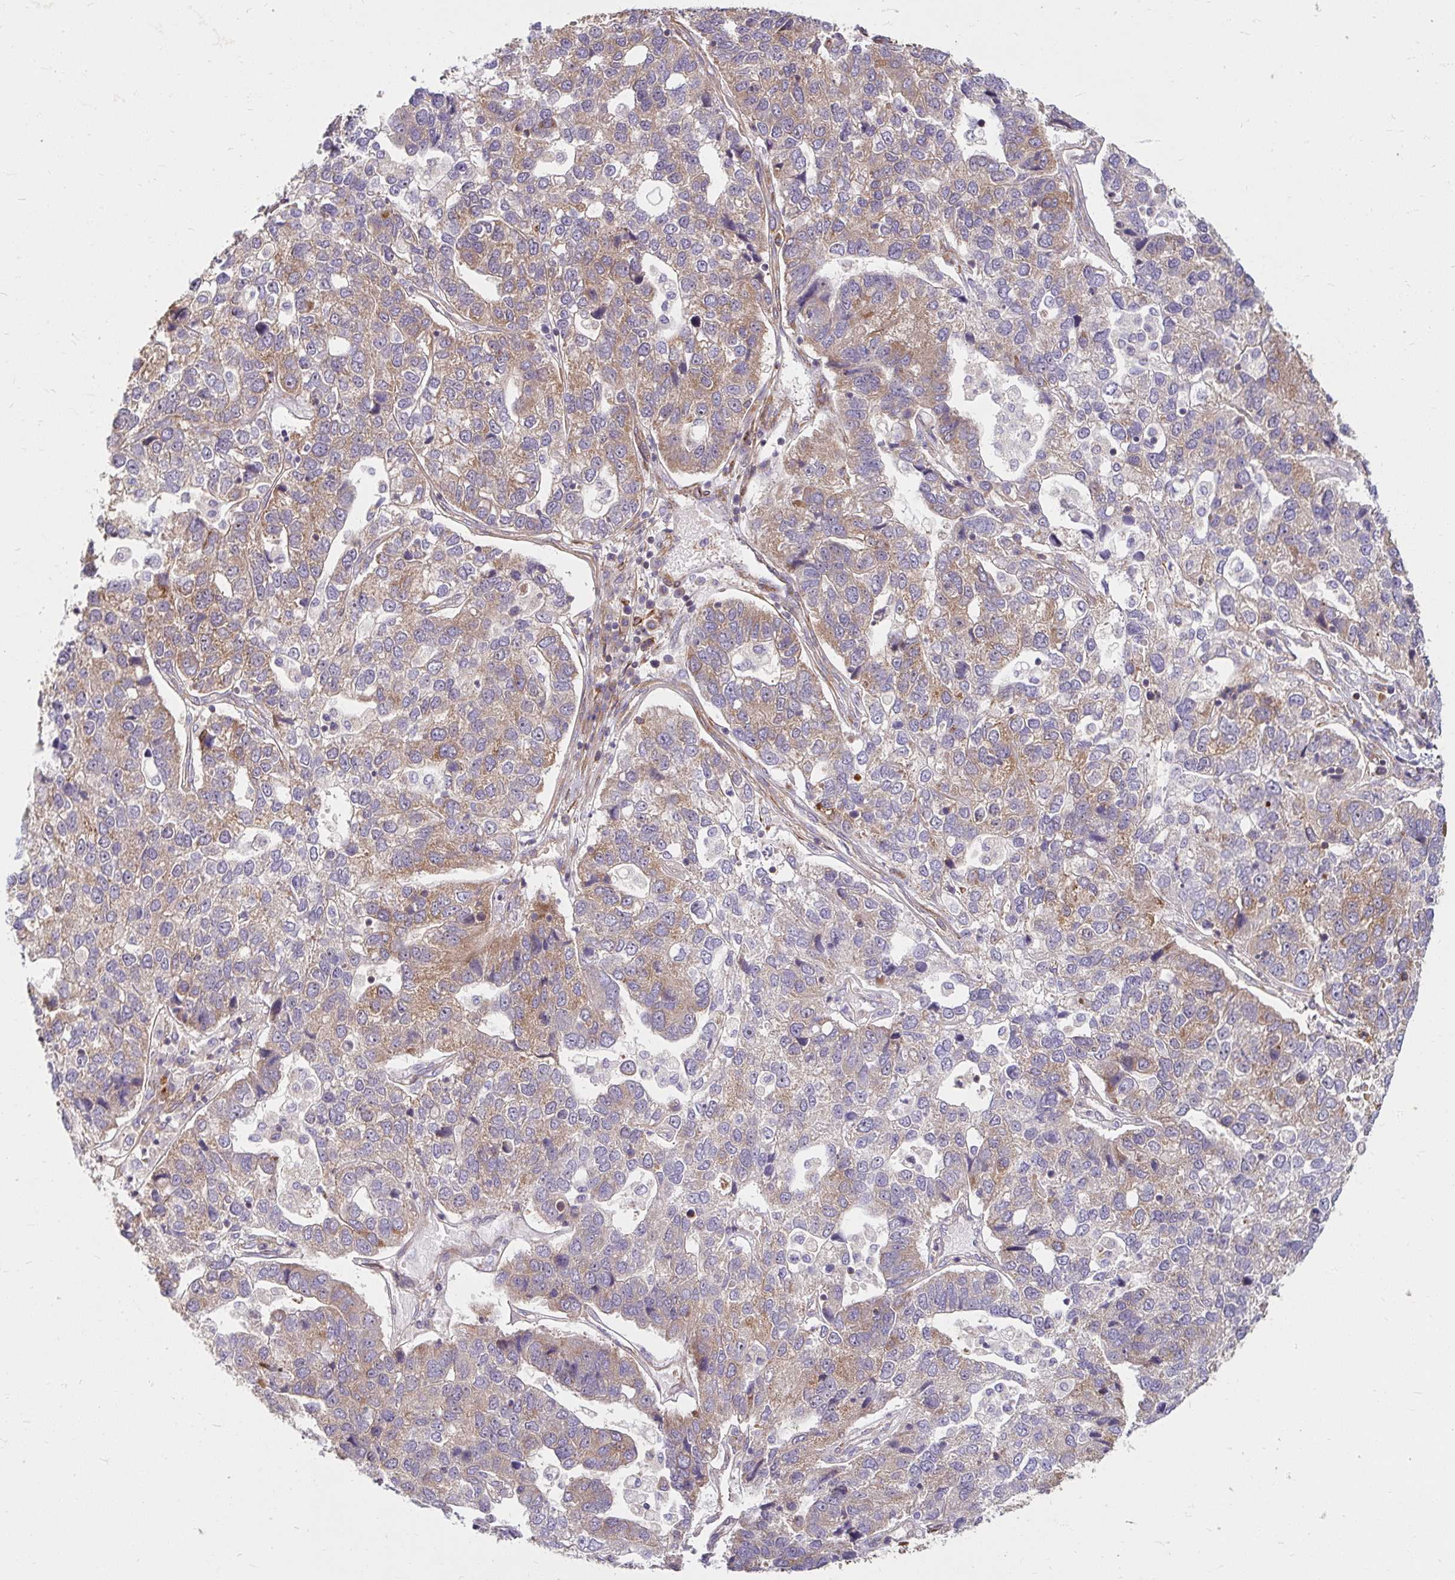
{"staining": {"intensity": "moderate", "quantity": "25%-75%", "location": "cytoplasmic/membranous"}, "tissue": "pancreatic cancer", "cell_type": "Tumor cells", "image_type": "cancer", "snomed": [{"axis": "morphology", "description": "Adenocarcinoma, NOS"}, {"axis": "topography", "description": "Pancreas"}], "caption": "Human pancreatic adenocarcinoma stained with a brown dye reveals moderate cytoplasmic/membranous positive positivity in about 25%-75% of tumor cells.", "gene": "BTF3", "patient": {"sex": "female", "age": 61}}